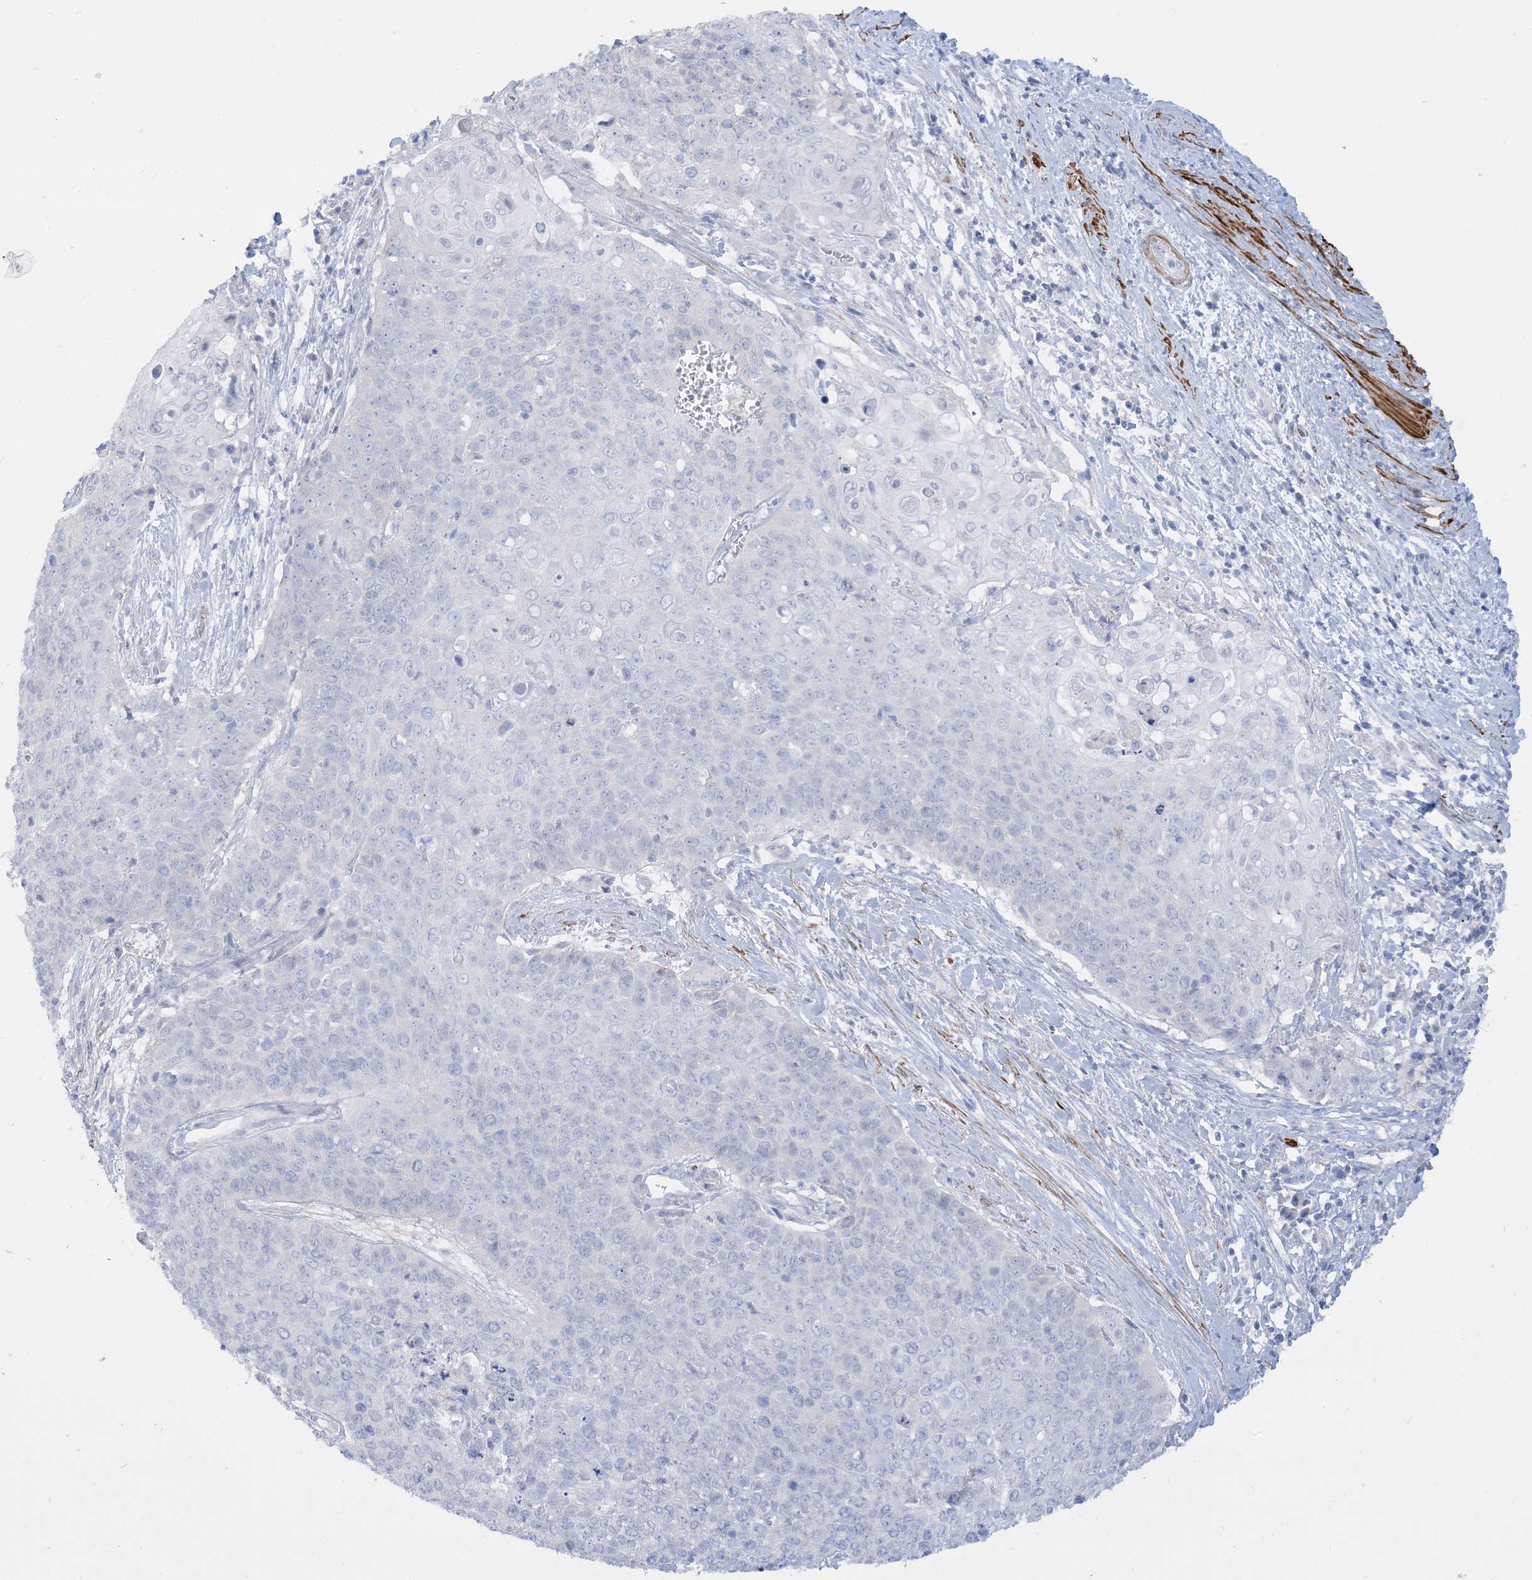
{"staining": {"intensity": "negative", "quantity": "none", "location": "none"}, "tissue": "cervical cancer", "cell_type": "Tumor cells", "image_type": "cancer", "snomed": [{"axis": "morphology", "description": "Squamous cell carcinoma, NOS"}, {"axis": "topography", "description": "Cervix"}], "caption": "A micrograph of cervical squamous cell carcinoma stained for a protein reveals no brown staining in tumor cells. (Brightfield microscopy of DAB immunohistochemistry (IHC) at high magnification).", "gene": "MARS2", "patient": {"sex": "female", "age": 39}}